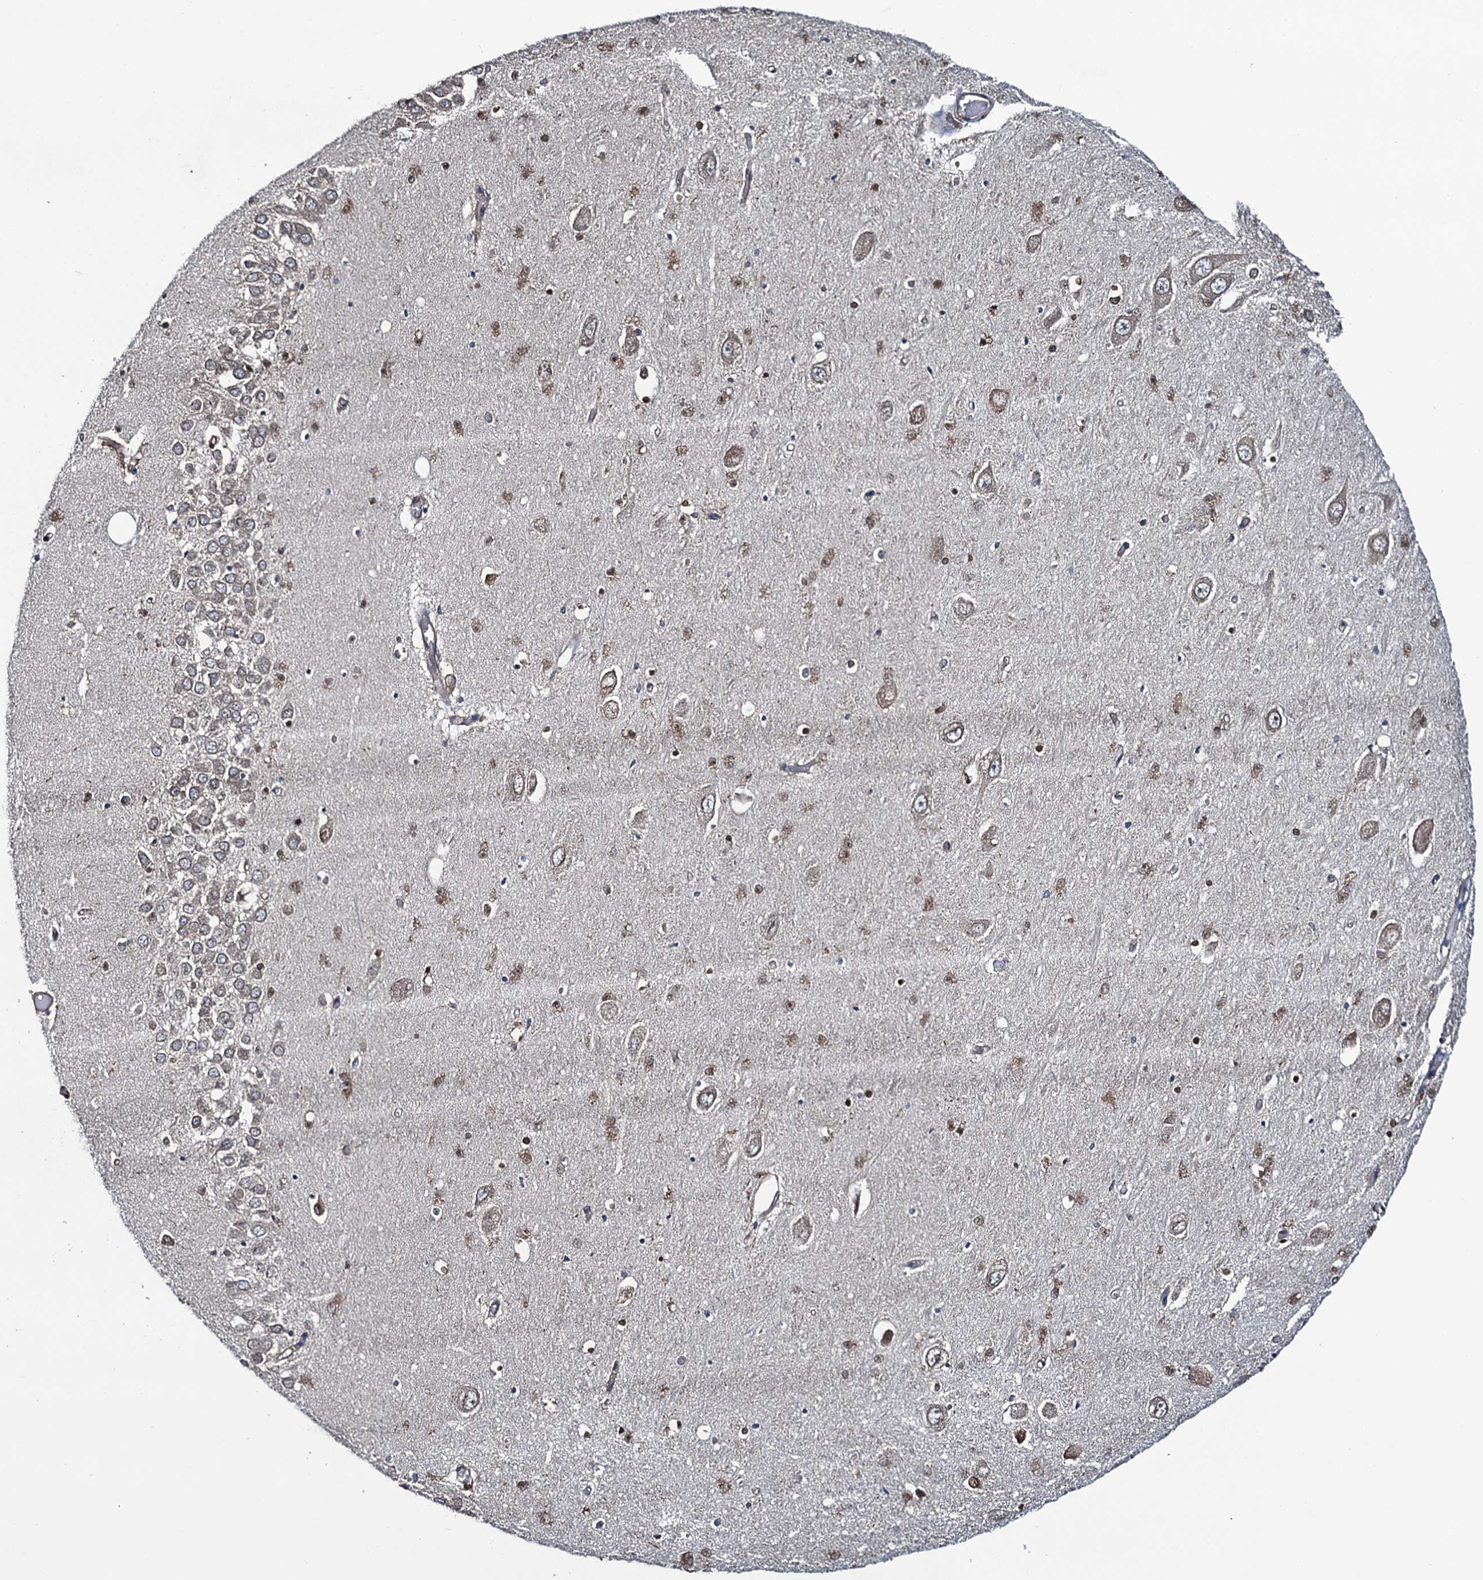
{"staining": {"intensity": "moderate", "quantity": "<25%", "location": "nuclear"}, "tissue": "hippocampus", "cell_type": "Glial cells", "image_type": "normal", "snomed": [{"axis": "morphology", "description": "Normal tissue, NOS"}, {"axis": "topography", "description": "Hippocampus"}], "caption": "A brown stain highlights moderate nuclear positivity of a protein in glial cells of unremarkable hippocampus.", "gene": "EVX2", "patient": {"sex": "male", "age": 70}}